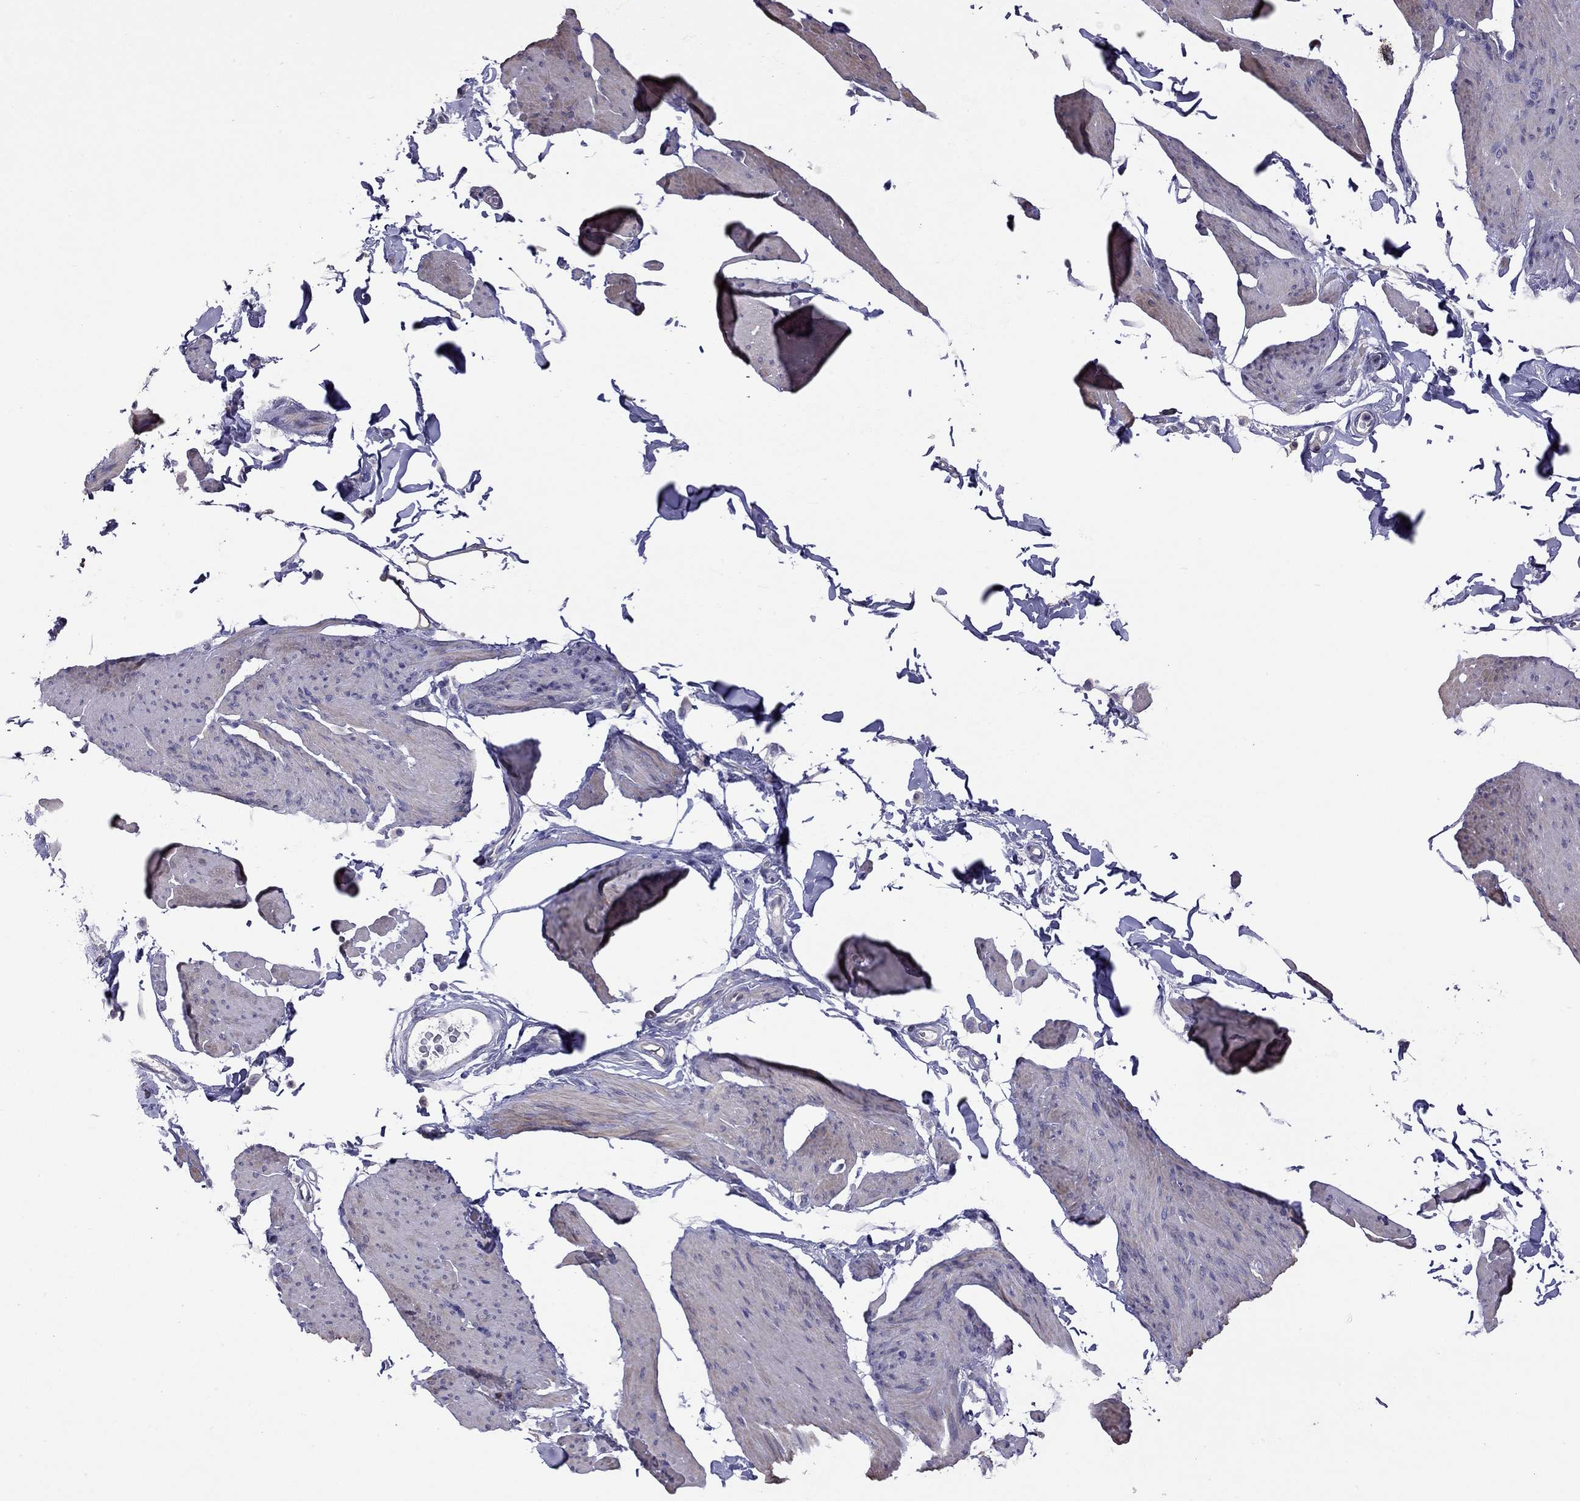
{"staining": {"intensity": "negative", "quantity": "none", "location": "none"}, "tissue": "smooth muscle", "cell_type": "Smooth muscle cells", "image_type": "normal", "snomed": [{"axis": "morphology", "description": "Normal tissue, NOS"}, {"axis": "topography", "description": "Adipose tissue"}, {"axis": "topography", "description": "Smooth muscle"}, {"axis": "topography", "description": "Peripheral nerve tissue"}], "caption": "DAB immunohistochemical staining of unremarkable smooth muscle shows no significant staining in smooth muscle cells.", "gene": "FEZ1", "patient": {"sex": "male", "age": 83}}